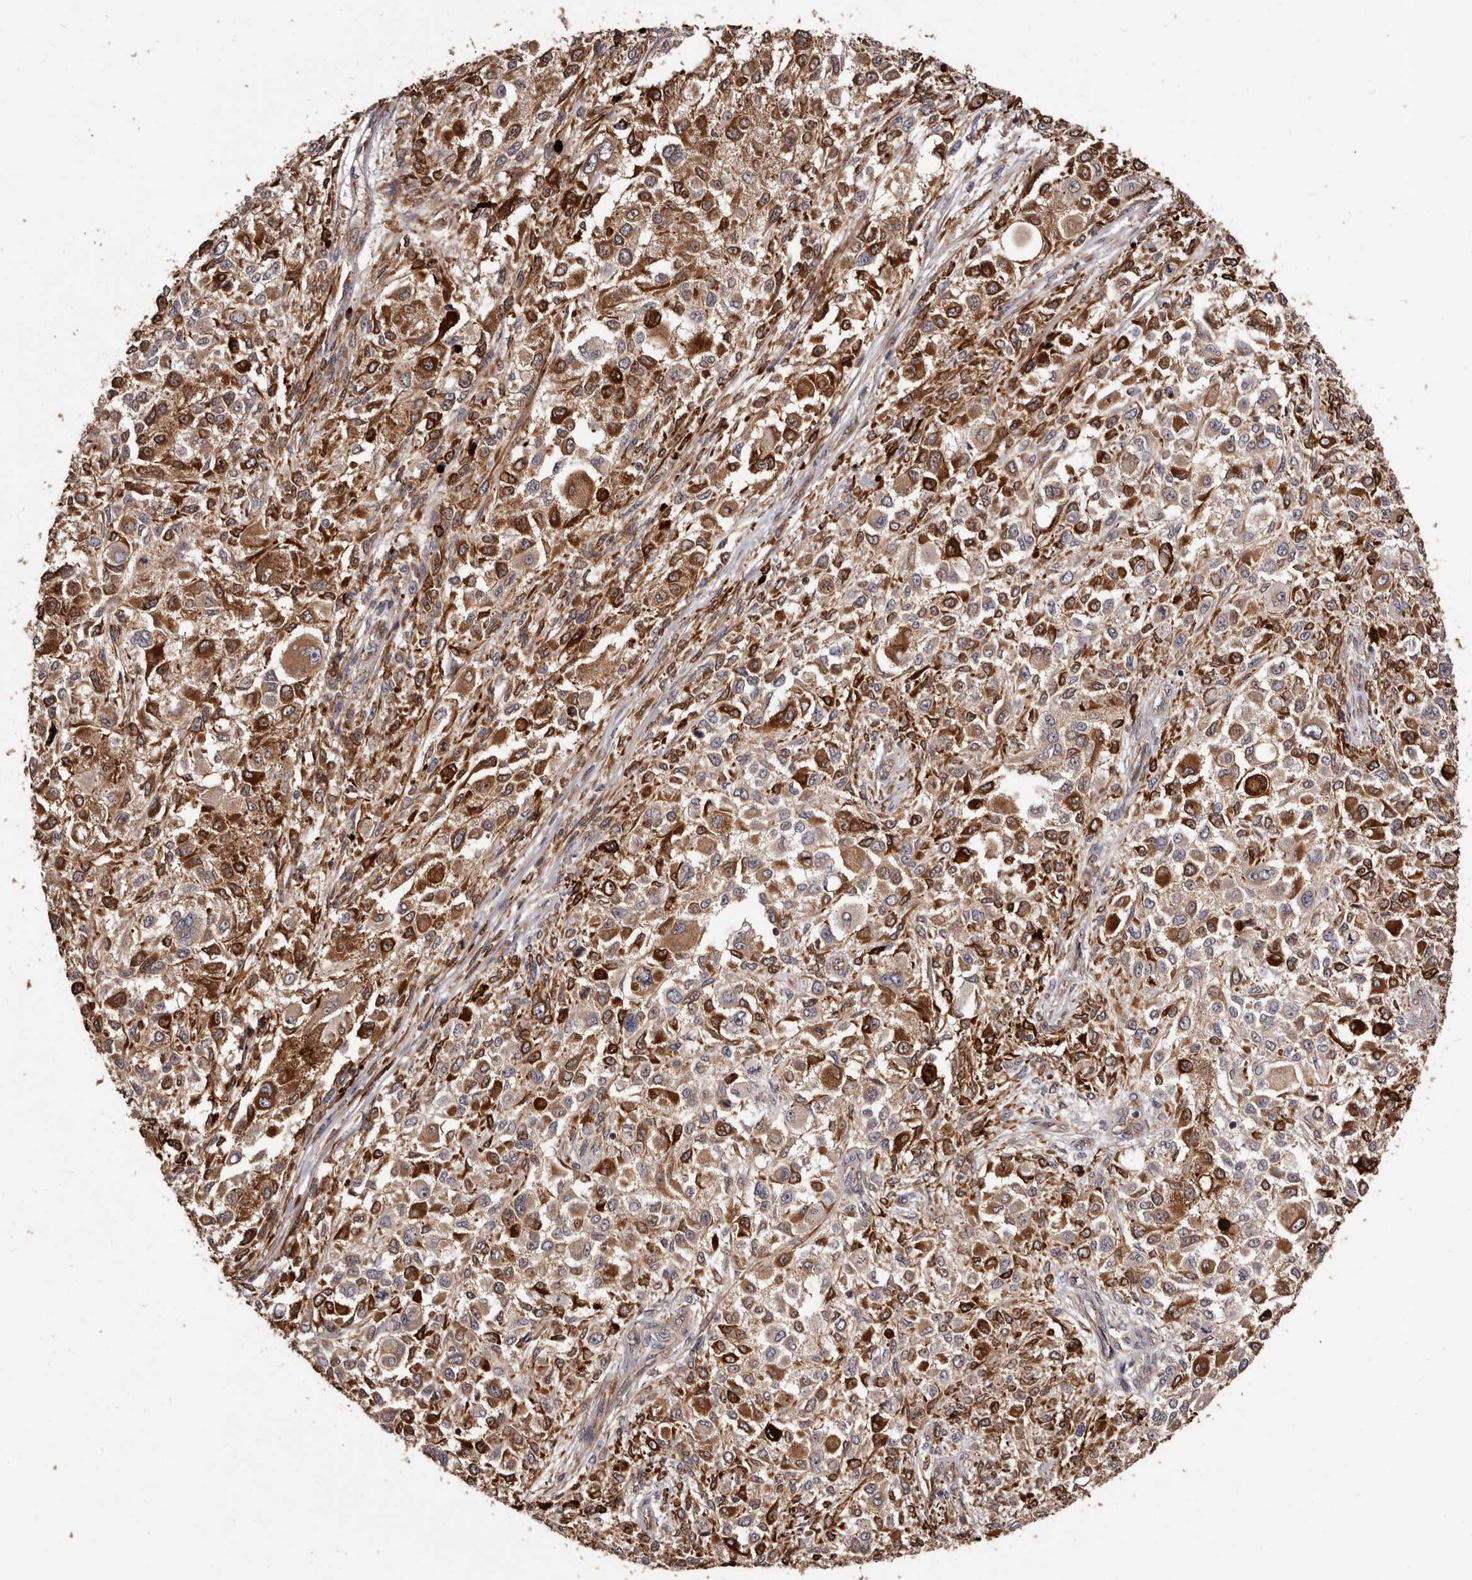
{"staining": {"intensity": "strong", "quantity": "25%-75%", "location": "cytoplasmic/membranous"}, "tissue": "melanoma", "cell_type": "Tumor cells", "image_type": "cancer", "snomed": [{"axis": "morphology", "description": "Necrosis, NOS"}, {"axis": "morphology", "description": "Malignant melanoma, NOS"}, {"axis": "topography", "description": "Skin"}], "caption": "Protein expression analysis of malignant melanoma shows strong cytoplasmic/membranous expression in approximately 25%-75% of tumor cells.", "gene": "GTPBP1", "patient": {"sex": "female", "age": 87}}